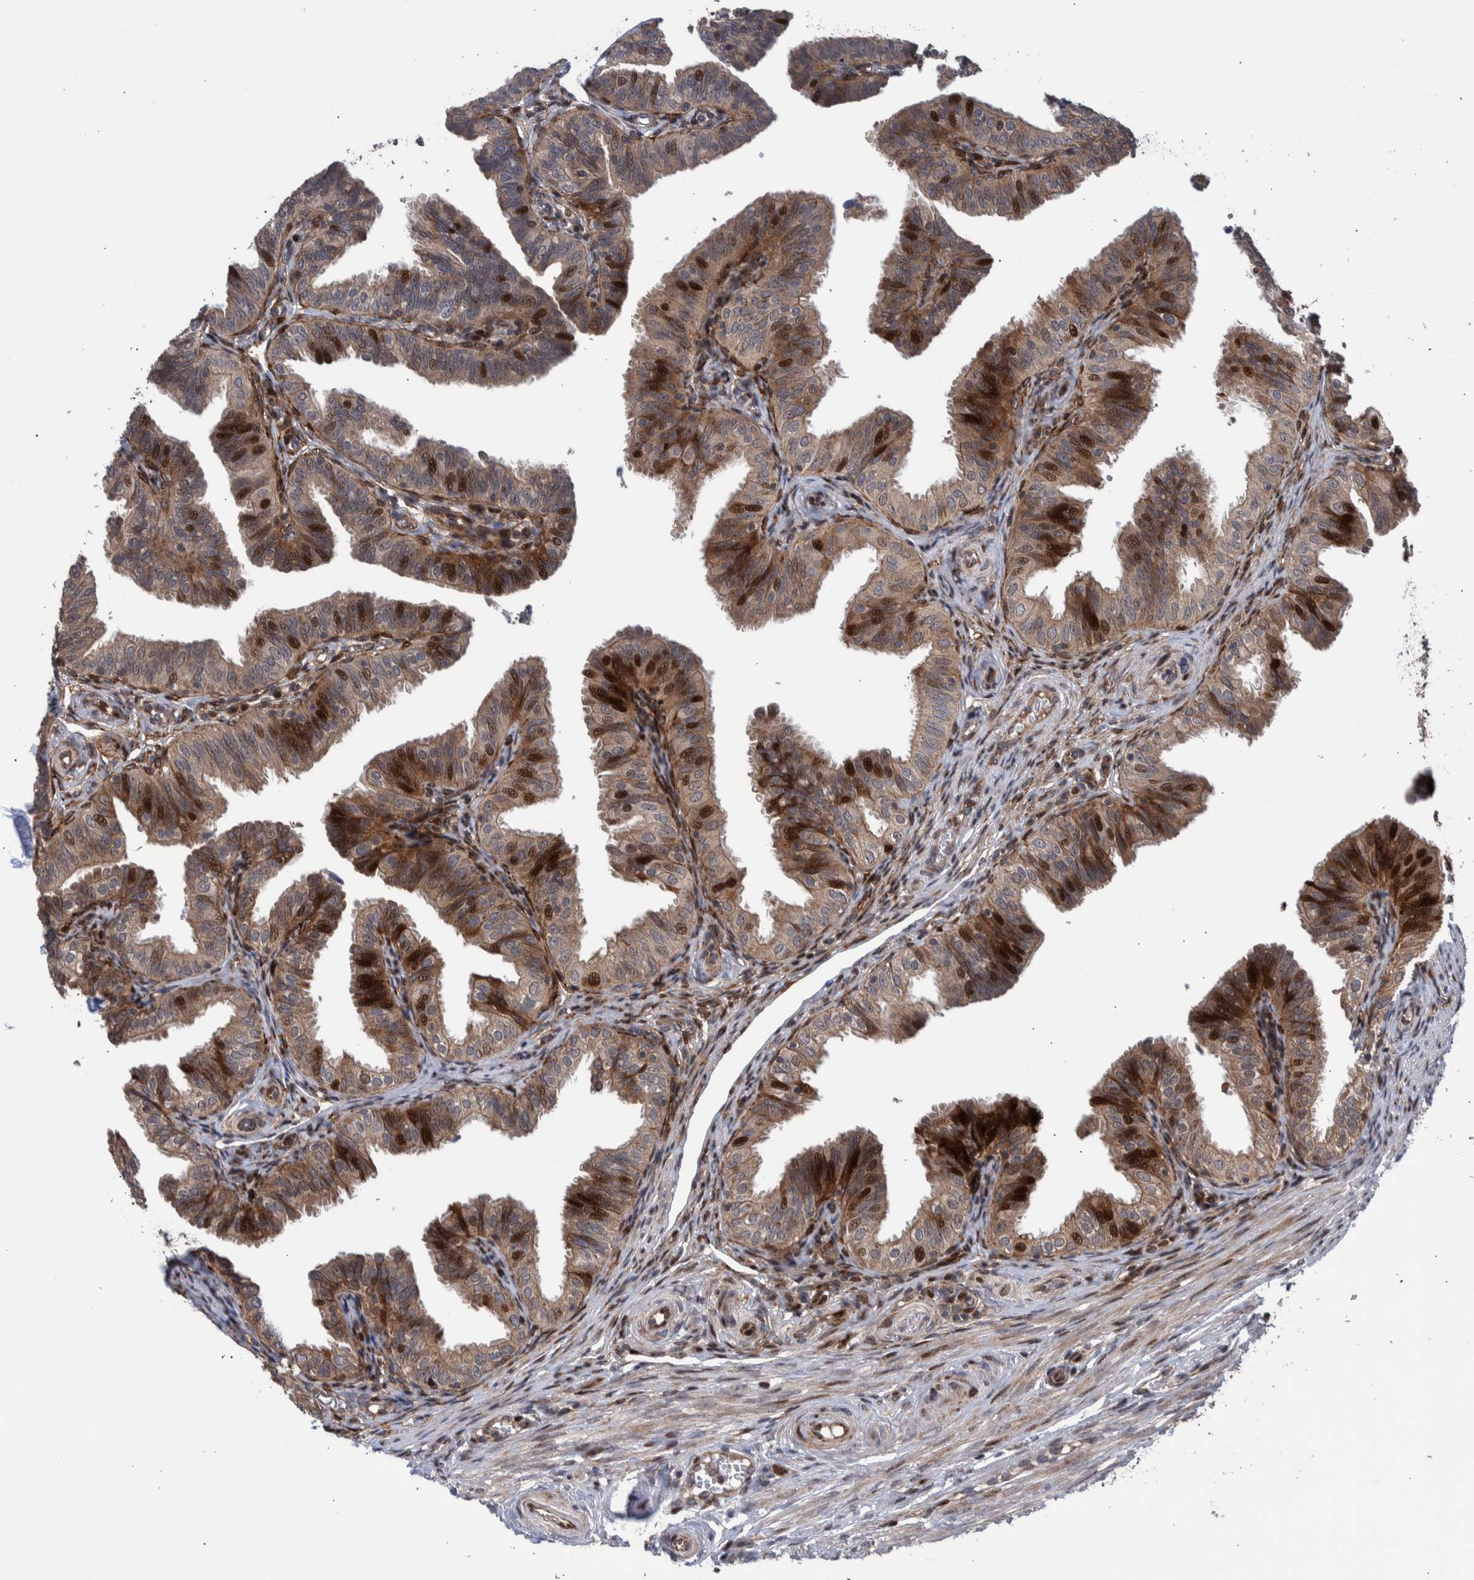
{"staining": {"intensity": "moderate", "quantity": ">75%", "location": "cytoplasmic/membranous,nuclear"}, "tissue": "fallopian tube", "cell_type": "Glandular cells", "image_type": "normal", "snomed": [{"axis": "morphology", "description": "Normal tissue, NOS"}, {"axis": "topography", "description": "Fallopian tube"}], "caption": "Glandular cells demonstrate moderate cytoplasmic/membranous,nuclear positivity in about >75% of cells in normal fallopian tube.", "gene": "SHISA6", "patient": {"sex": "female", "age": 35}}